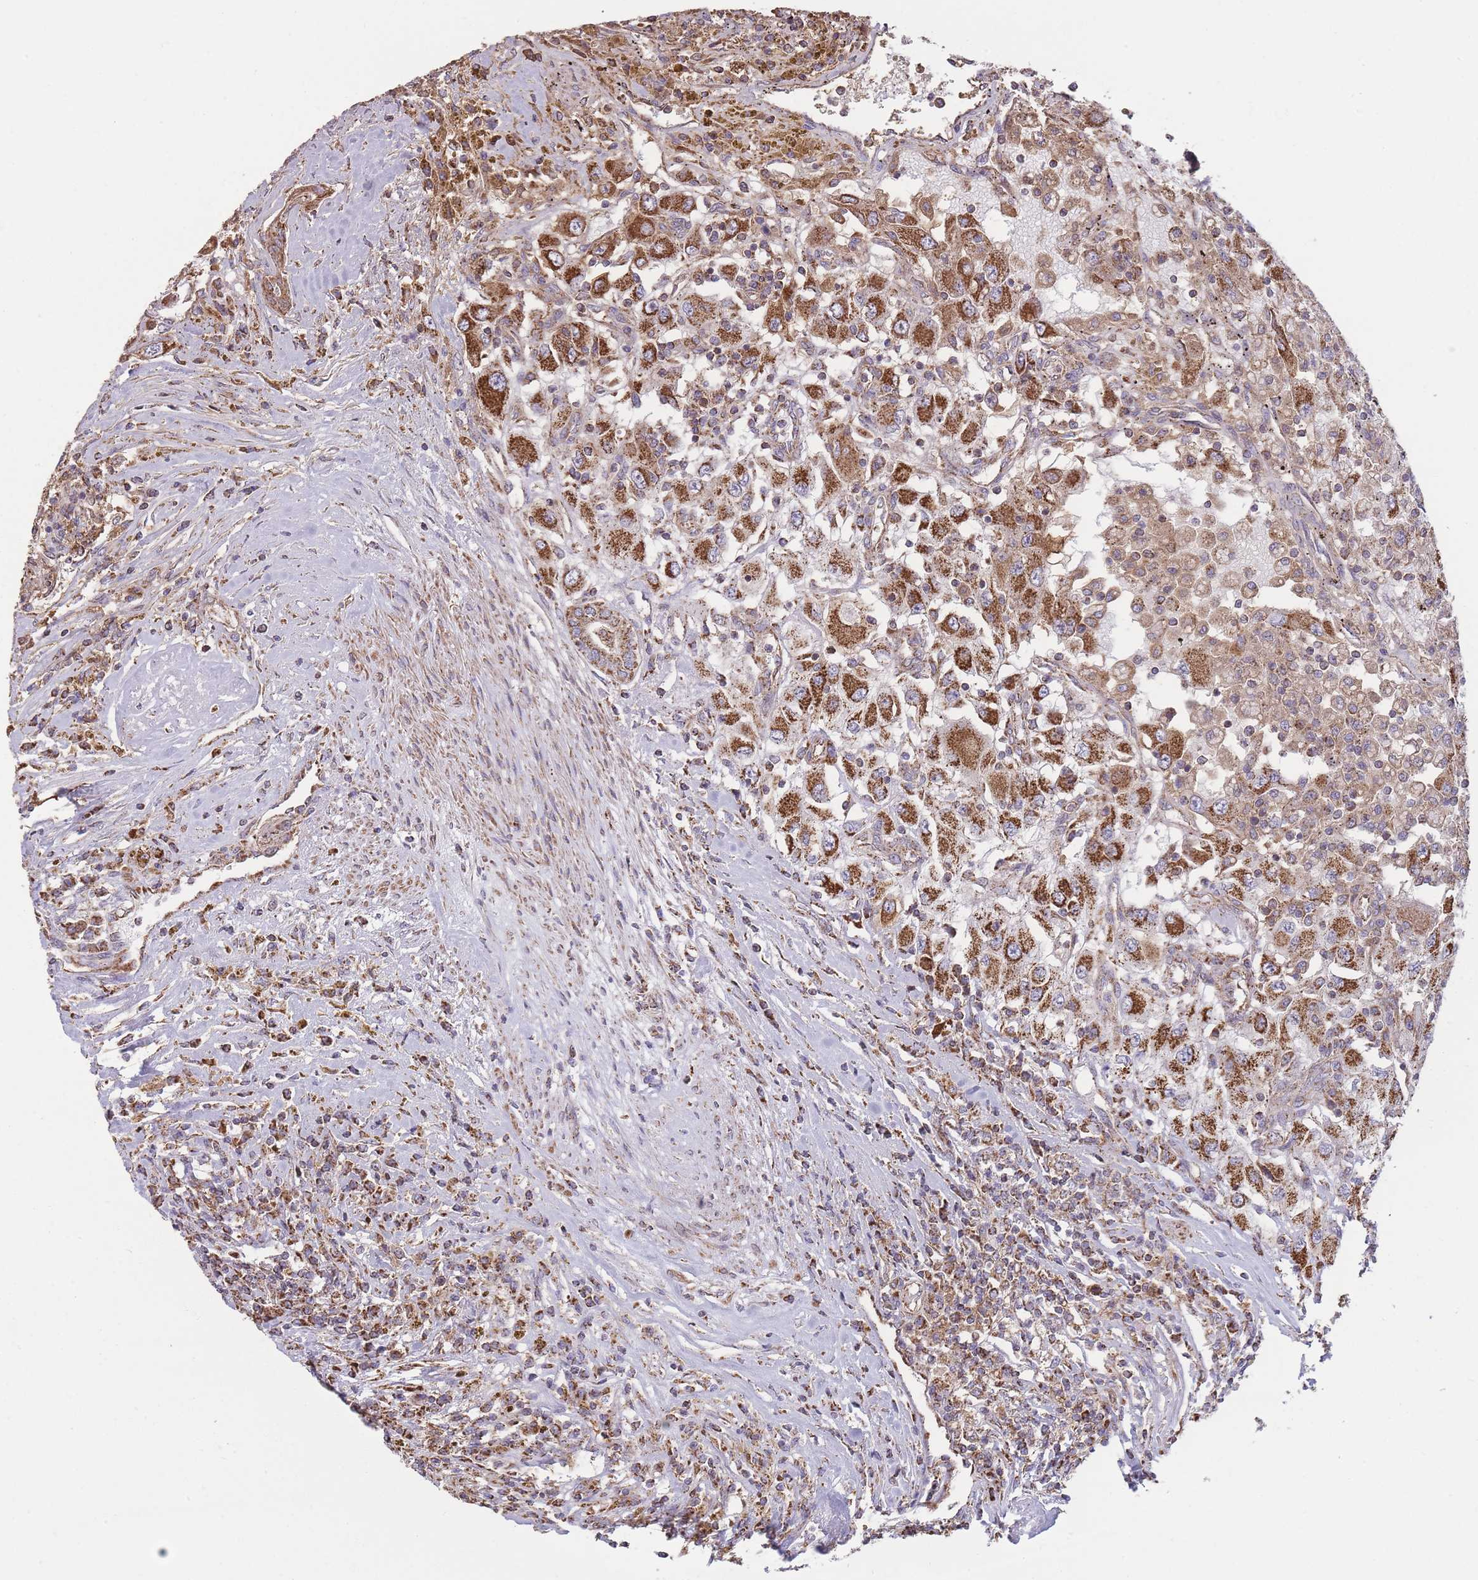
{"staining": {"intensity": "strong", "quantity": ">75%", "location": "cytoplasmic/membranous"}, "tissue": "renal cancer", "cell_type": "Tumor cells", "image_type": "cancer", "snomed": [{"axis": "morphology", "description": "Adenocarcinoma, NOS"}, {"axis": "topography", "description": "Kidney"}], "caption": "Approximately >75% of tumor cells in renal cancer (adenocarcinoma) exhibit strong cytoplasmic/membranous protein positivity as visualized by brown immunohistochemical staining.", "gene": "KIF16B", "patient": {"sex": "female", "age": 67}}